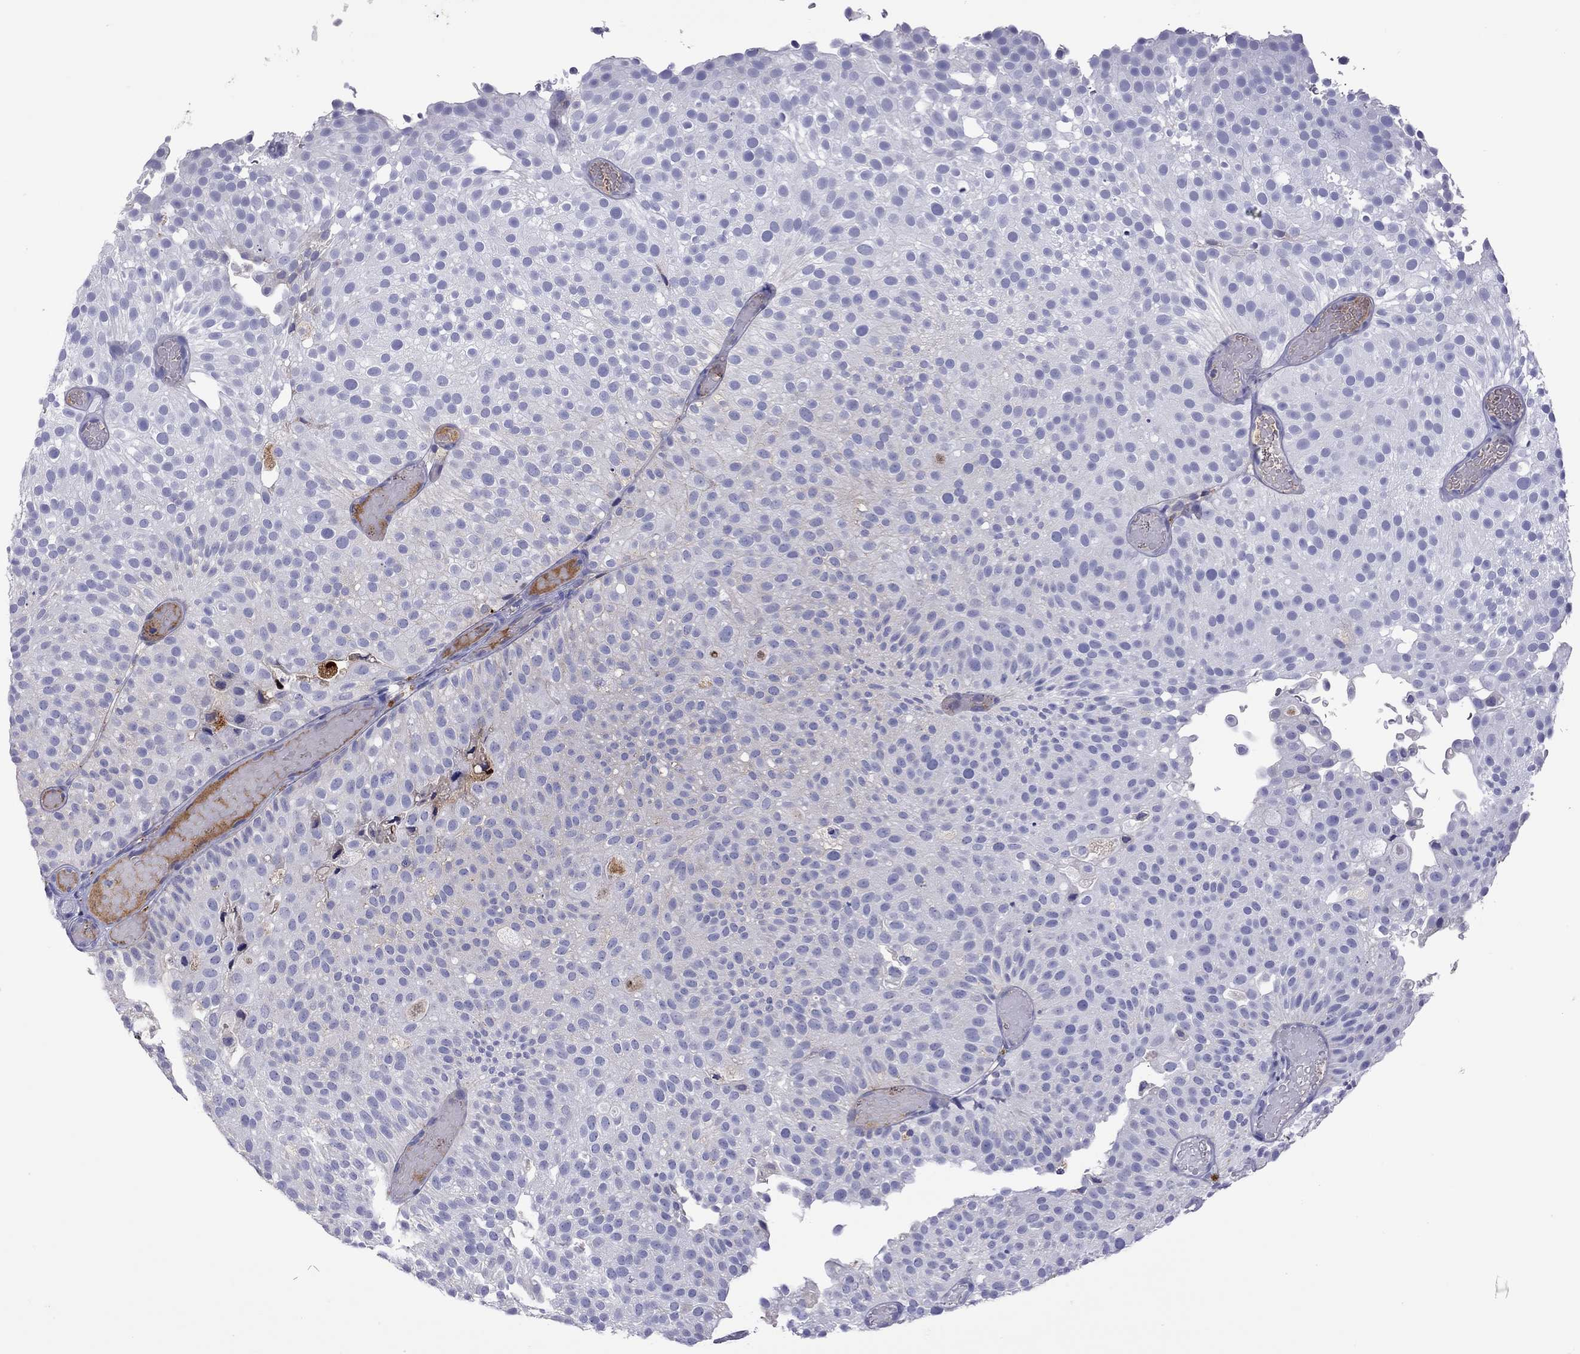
{"staining": {"intensity": "negative", "quantity": "none", "location": "none"}, "tissue": "urothelial cancer", "cell_type": "Tumor cells", "image_type": "cancer", "snomed": [{"axis": "morphology", "description": "Urothelial carcinoma, Low grade"}, {"axis": "topography", "description": "Urinary bladder"}], "caption": "Tumor cells show no significant protein expression in urothelial cancer. Brightfield microscopy of immunohistochemistry (IHC) stained with DAB (3,3'-diaminobenzidine) (brown) and hematoxylin (blue), captured at high magnification.", "gene": "SERPINA3", "patient": {"sex": "male", "age": 78}}